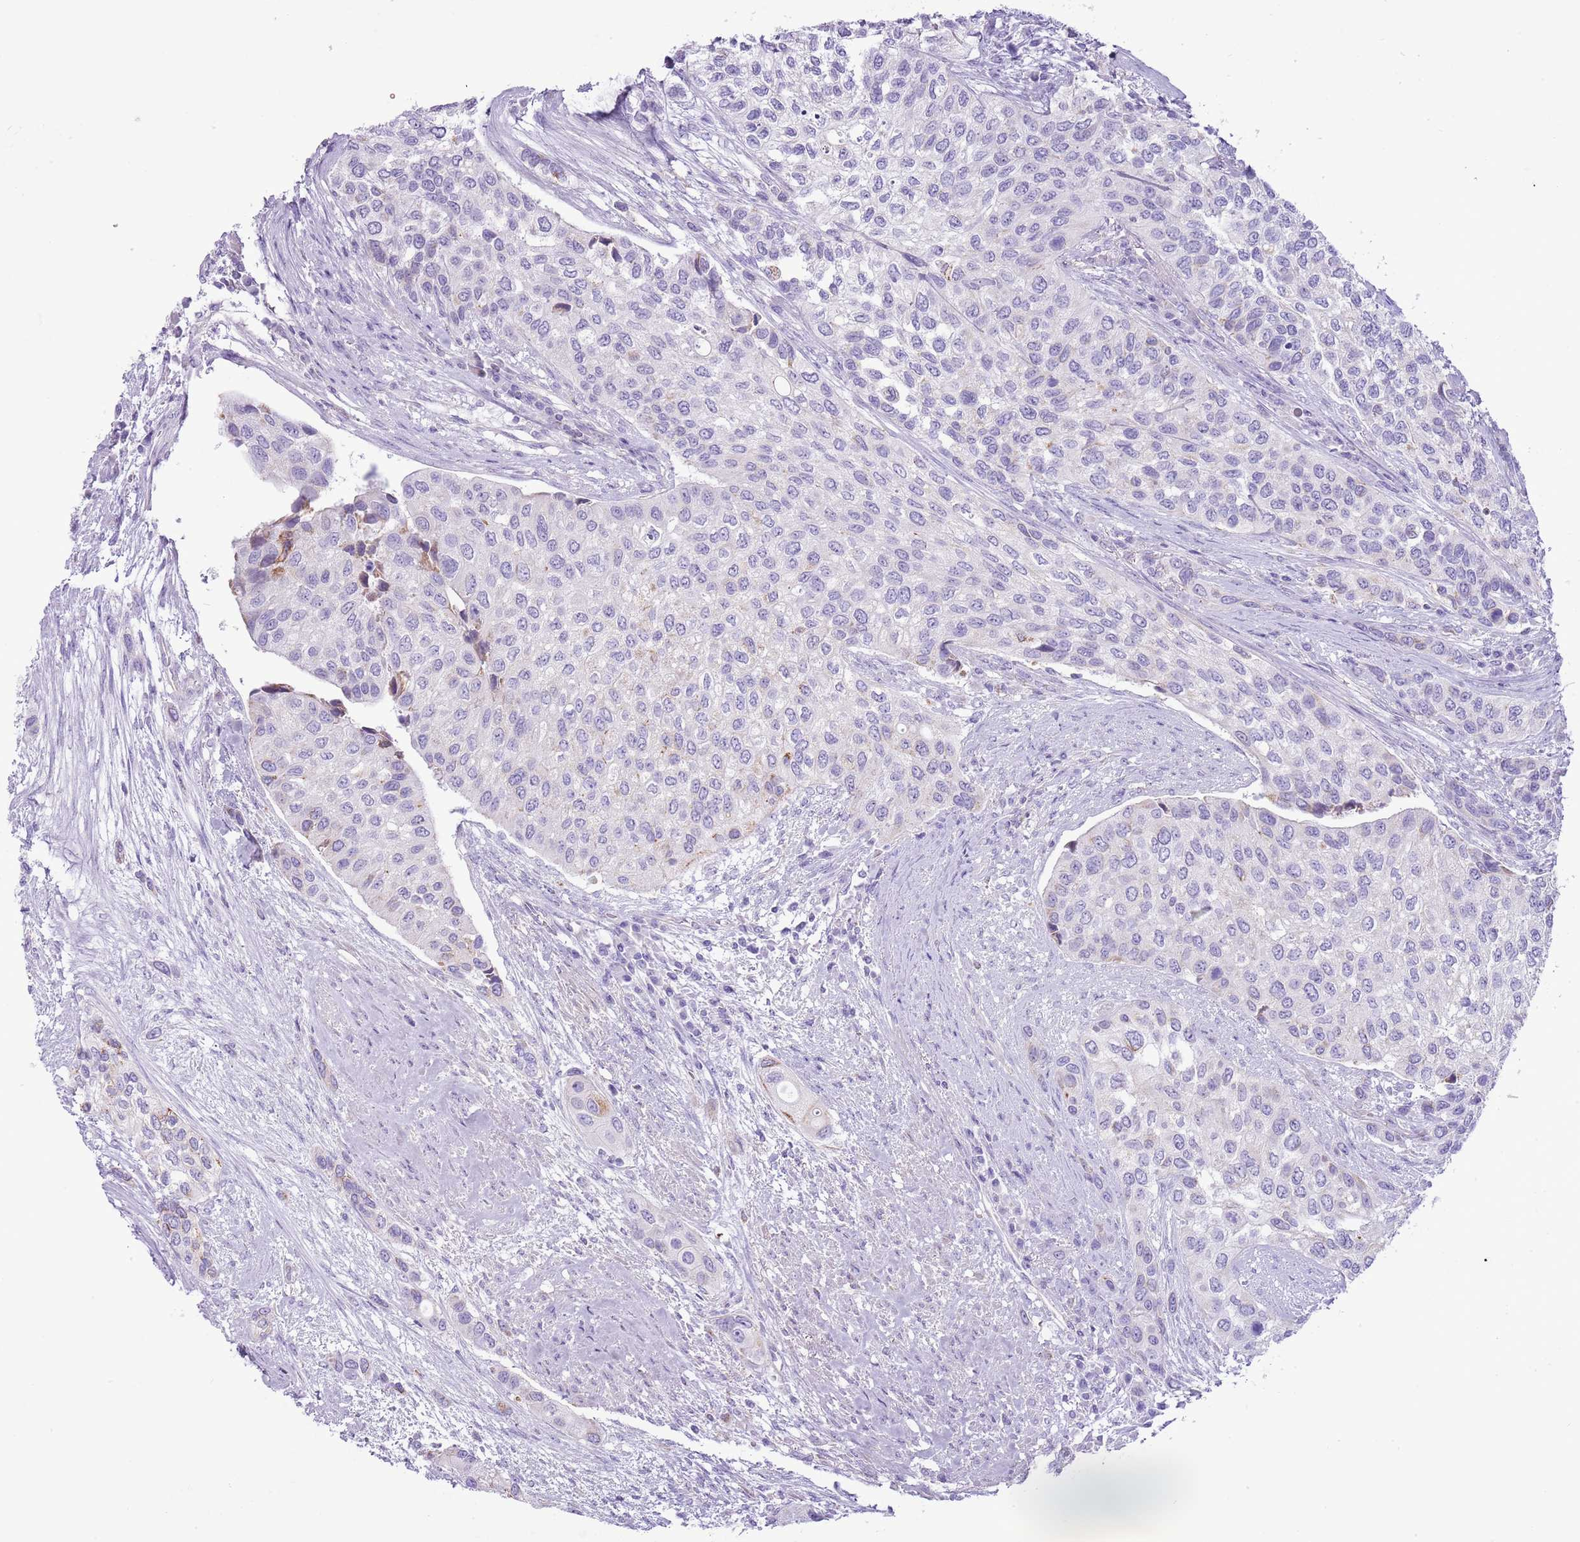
{"staining": {"intensity": "negative", "quantity": "none", "location": "none"}, "tissue": "urothelial cancer", "cell_type": "Tumor cells", "image_type": "cancer", "snomed": [{"axis": "morphology", "description": "Normal tissue, NOS"}, {"axis": "morphology", "description": "Urothelial carcinoma, High grade"}, {"axis": "topography", "description": "Vascular tissue"}, {"axis": "topography", "description": "Urinary bladder"}], "caption": "This histopathology image is of urothelial cancer stained with immunohistochemistry to label a protein in brown with the nuclei are counter-stained blue. There is no staining in tumor cells. (DAB (3,3'-diaminobenzidine) immunohistochemistry with hematoxylin counter stain).", "gene": "SLC23A1", "patient": {"sex": "female", "age": 56}}